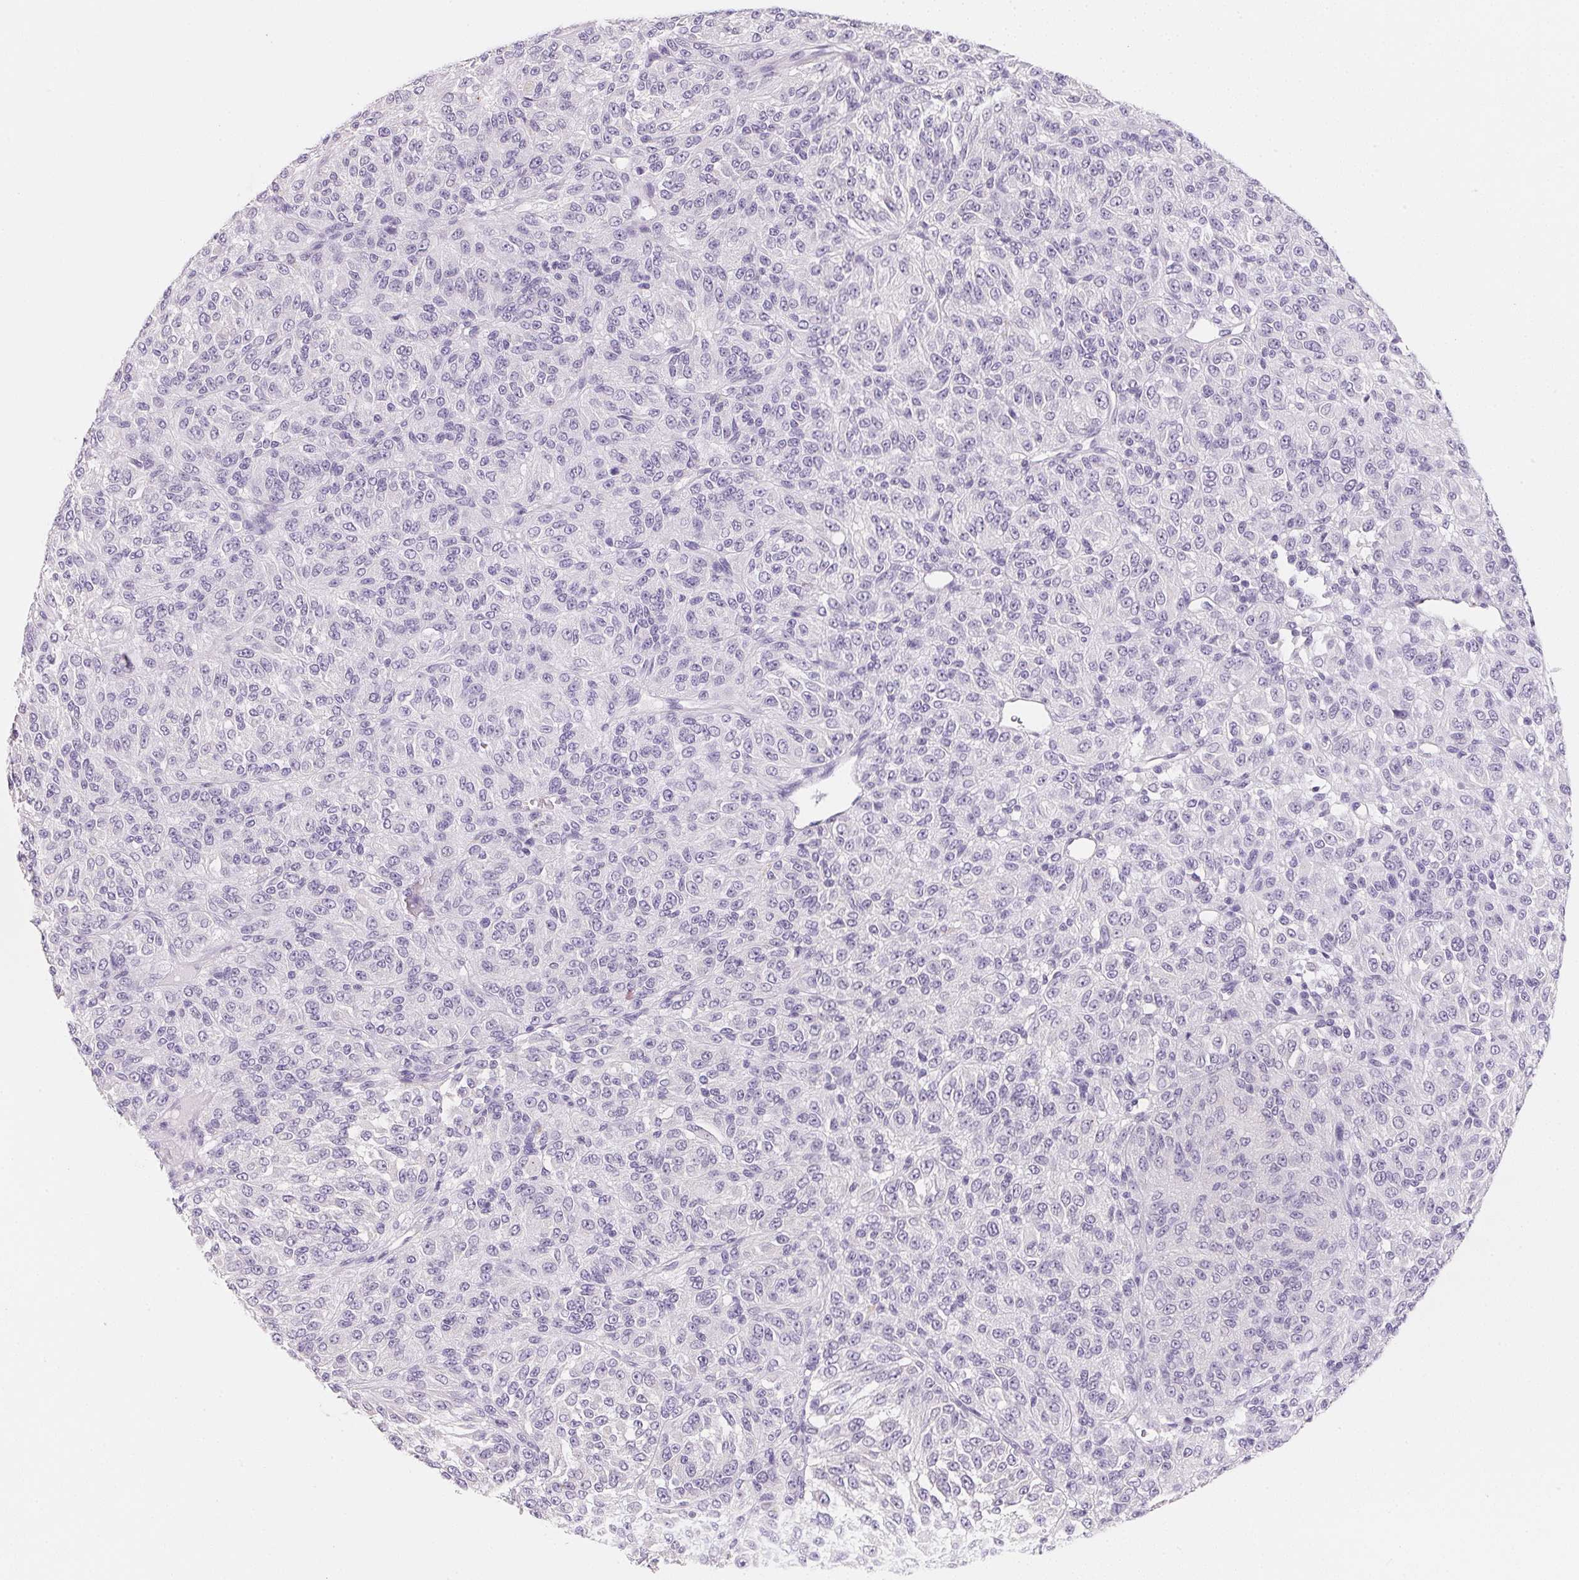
{"staining": {"intensity": "negative", "quantity": "none", "location": "none"}, "tissue": "melanoma", "cell_type": "Tumor cells", "image_type": "cancer", "snomed": [{"axis": "morphology", "description": "Malignant melanoma, Metastatic site"}, {"axis": "topography", "description": "Brain"}], "caption": "Tumor cells are negative for brown protein staining in melanoma.", "gene": "ACP3", "patient": {"sex": "female", "age": 56}}